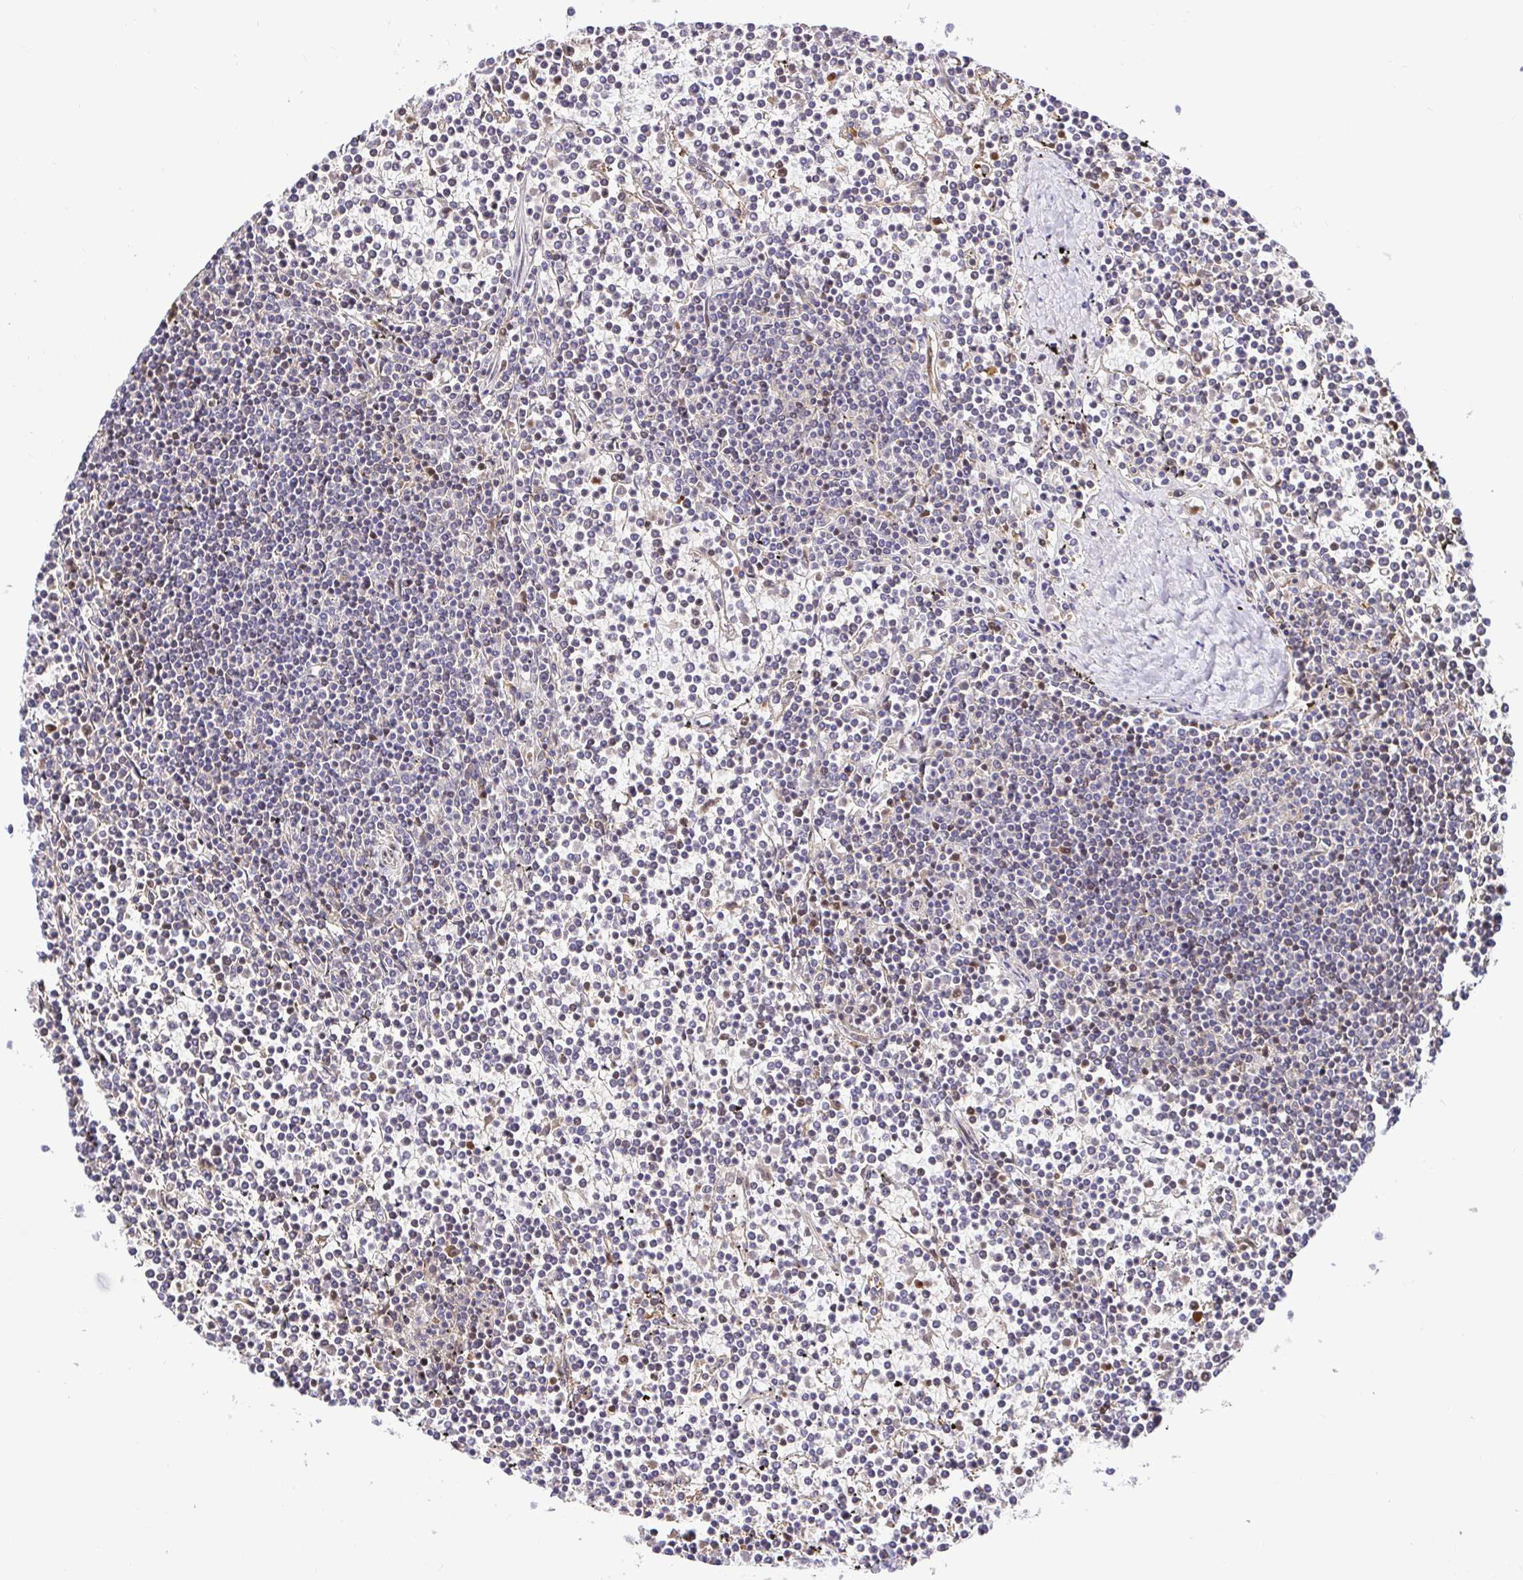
{"staining": {"intensity": "negative", "quantity": "none", "location": "none"}, "tissue": "lymphoma", "cell_type": "Tumor cells", "image_type": "cancer", "snomed": [{"axis": "morphology", "description": "Malignant lymphoma, non-Hodgkin's type, Low grade"}, {"axis": "topography", "description": "Spleen"}], "caption": "Immunohistochemical staining of human malignant lymphoma, non-Hodgkin's type (low-grade) exhibits no significant staining in tumor cells.", "gene": "TRIM55", "patient": {"sex": "female", "age": 19}}